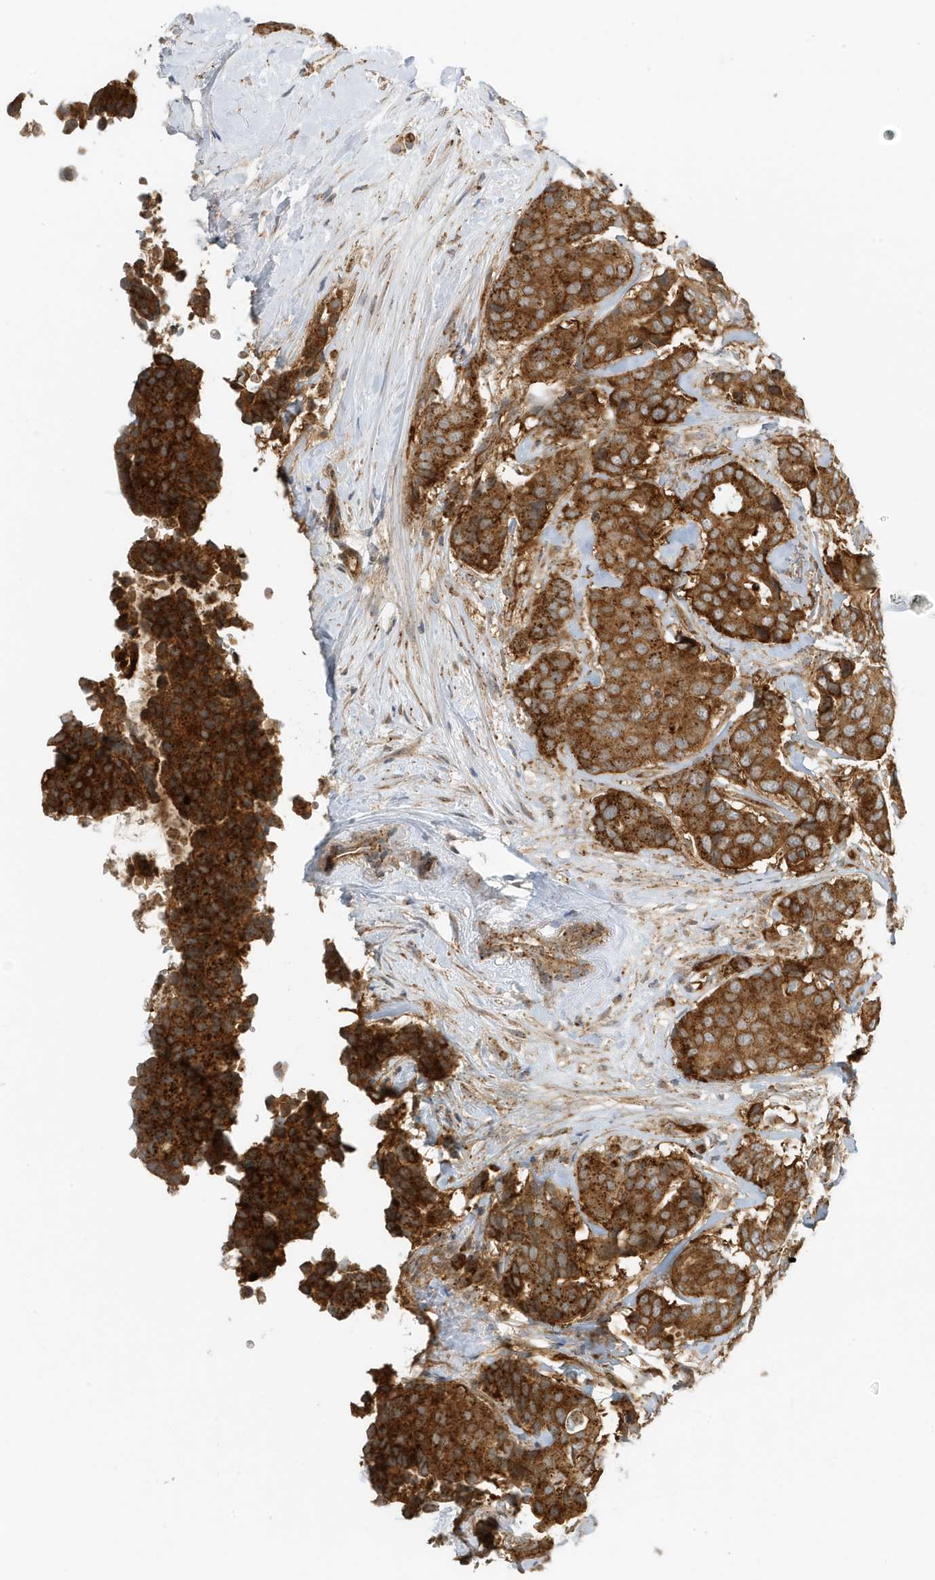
{"staining": {"intensity": "strong", "quantity": ">75%", "location": "cytoplasmic/membranous"}, "tissue": "breast cancer", "cell_type": "Tumor cells", "image_type": "cancer", "snomed": [{"axis": "morphology", "description": "Duct carcinoma"}, {"axis": "topography", "description": "Breast"}], "caption": "High-power microscopy captured an IHC micrograph of breast cancer, revealing strong cytoplasmic/membranous staining in about >75% of tumor cells.", "gene": "FYCO1", "patient": {"sex": "female", "age": 75}}